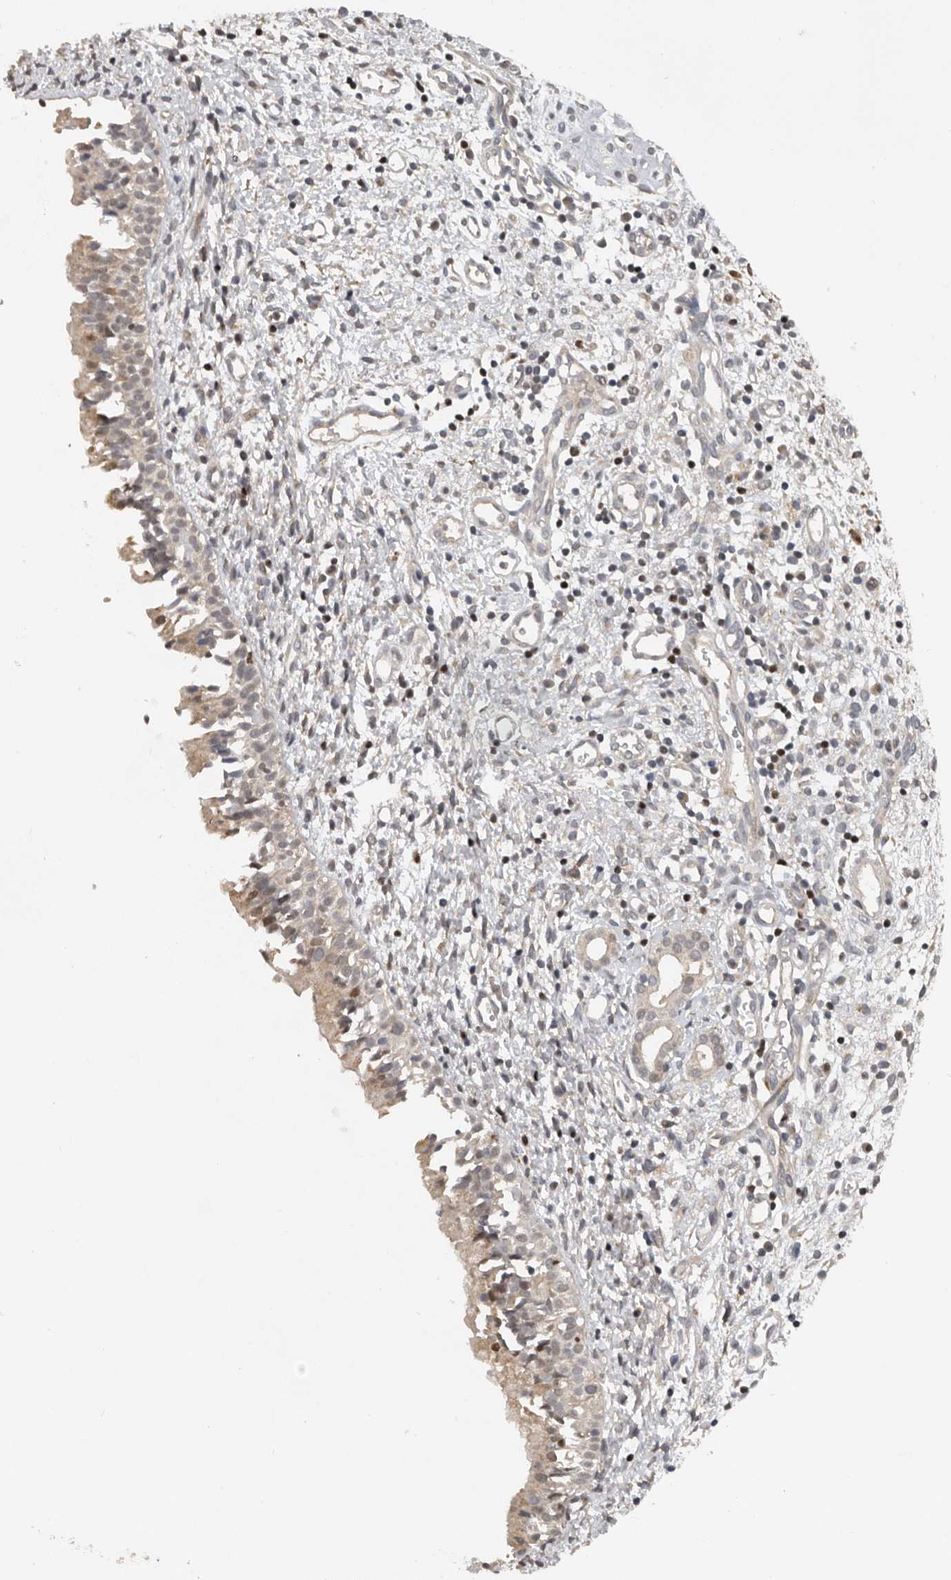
{"staining": {"intensity": "weak", "quantity": "25%-75%", "location": "cytoplasmic/membranous"}, "tissue": "nasopharynx", "cell_type": "Respiratory epithelial cells", "image_type": "normal", "snomed": [{"axis": "morphology", "description": "Normal tissue, NOS"}, {"axis": "topography", "description": "Nasopharynx"}], "caption": "Immunohistochemistry histopathology image of normal nasopharynx: nasopharynx stained using immunohistochemistry (IHC) displays low levels of weak protein expression localized specifically in the cytoplasmic/membranous of respiratory epithelial cells, appearing as a cytoplasmic/membranous brown color.", "gene": "HENMT1", "patient": {"sex": "male", "age": 22}}